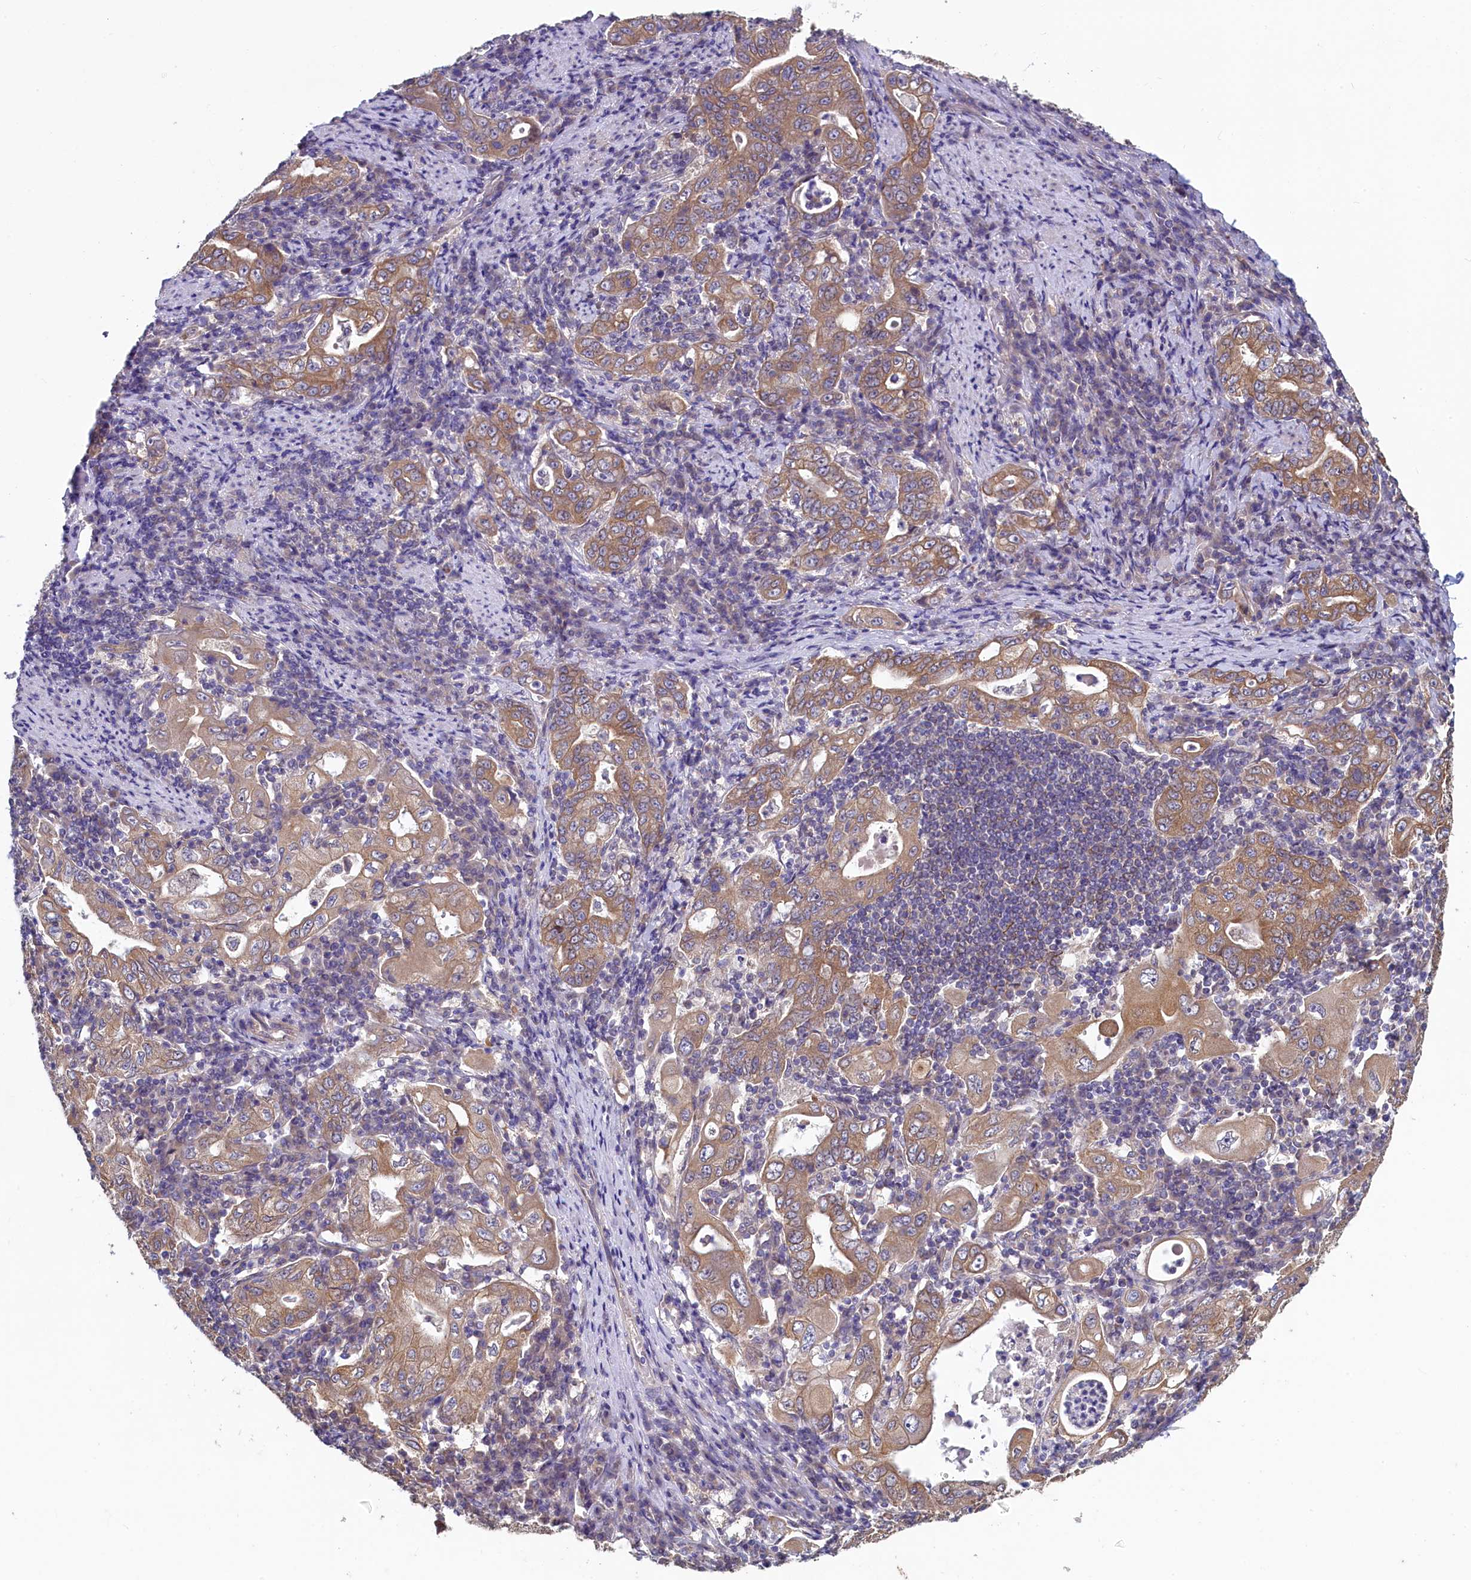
{"staining": {"intensity": "moderate", "quantity": ">75%", "location": "cytoplasmic/membranous"}, "tissue": "stomach cancer", "cell_type": "Tumor cells", "image_type": "cancer", "snomed": [{"axis": "morphology", "description": "Normal tissue, NOS"}, {"axis": "morphology", "description": "Adenocarcinoma, NOS"}, {"axis": "topography", "description": "Esophagus"}, {"axis": "topography", "description": "Stomach, upper"}, {"axis": "topography", "description": "Peripheral nerve tissue"}], "caption": "Adenocarcinoma (stomach) stained with immunohistochemistry exhibits moderate cytoplasmic/membranous expression in approximately >75% of tumor cells. (DAB (3,3'-diaminobenzidine) IHC with brightfield microscopy, high magnification).", "gene": "SPATA2L", "patient": {"sex": "male", "age": 62}}